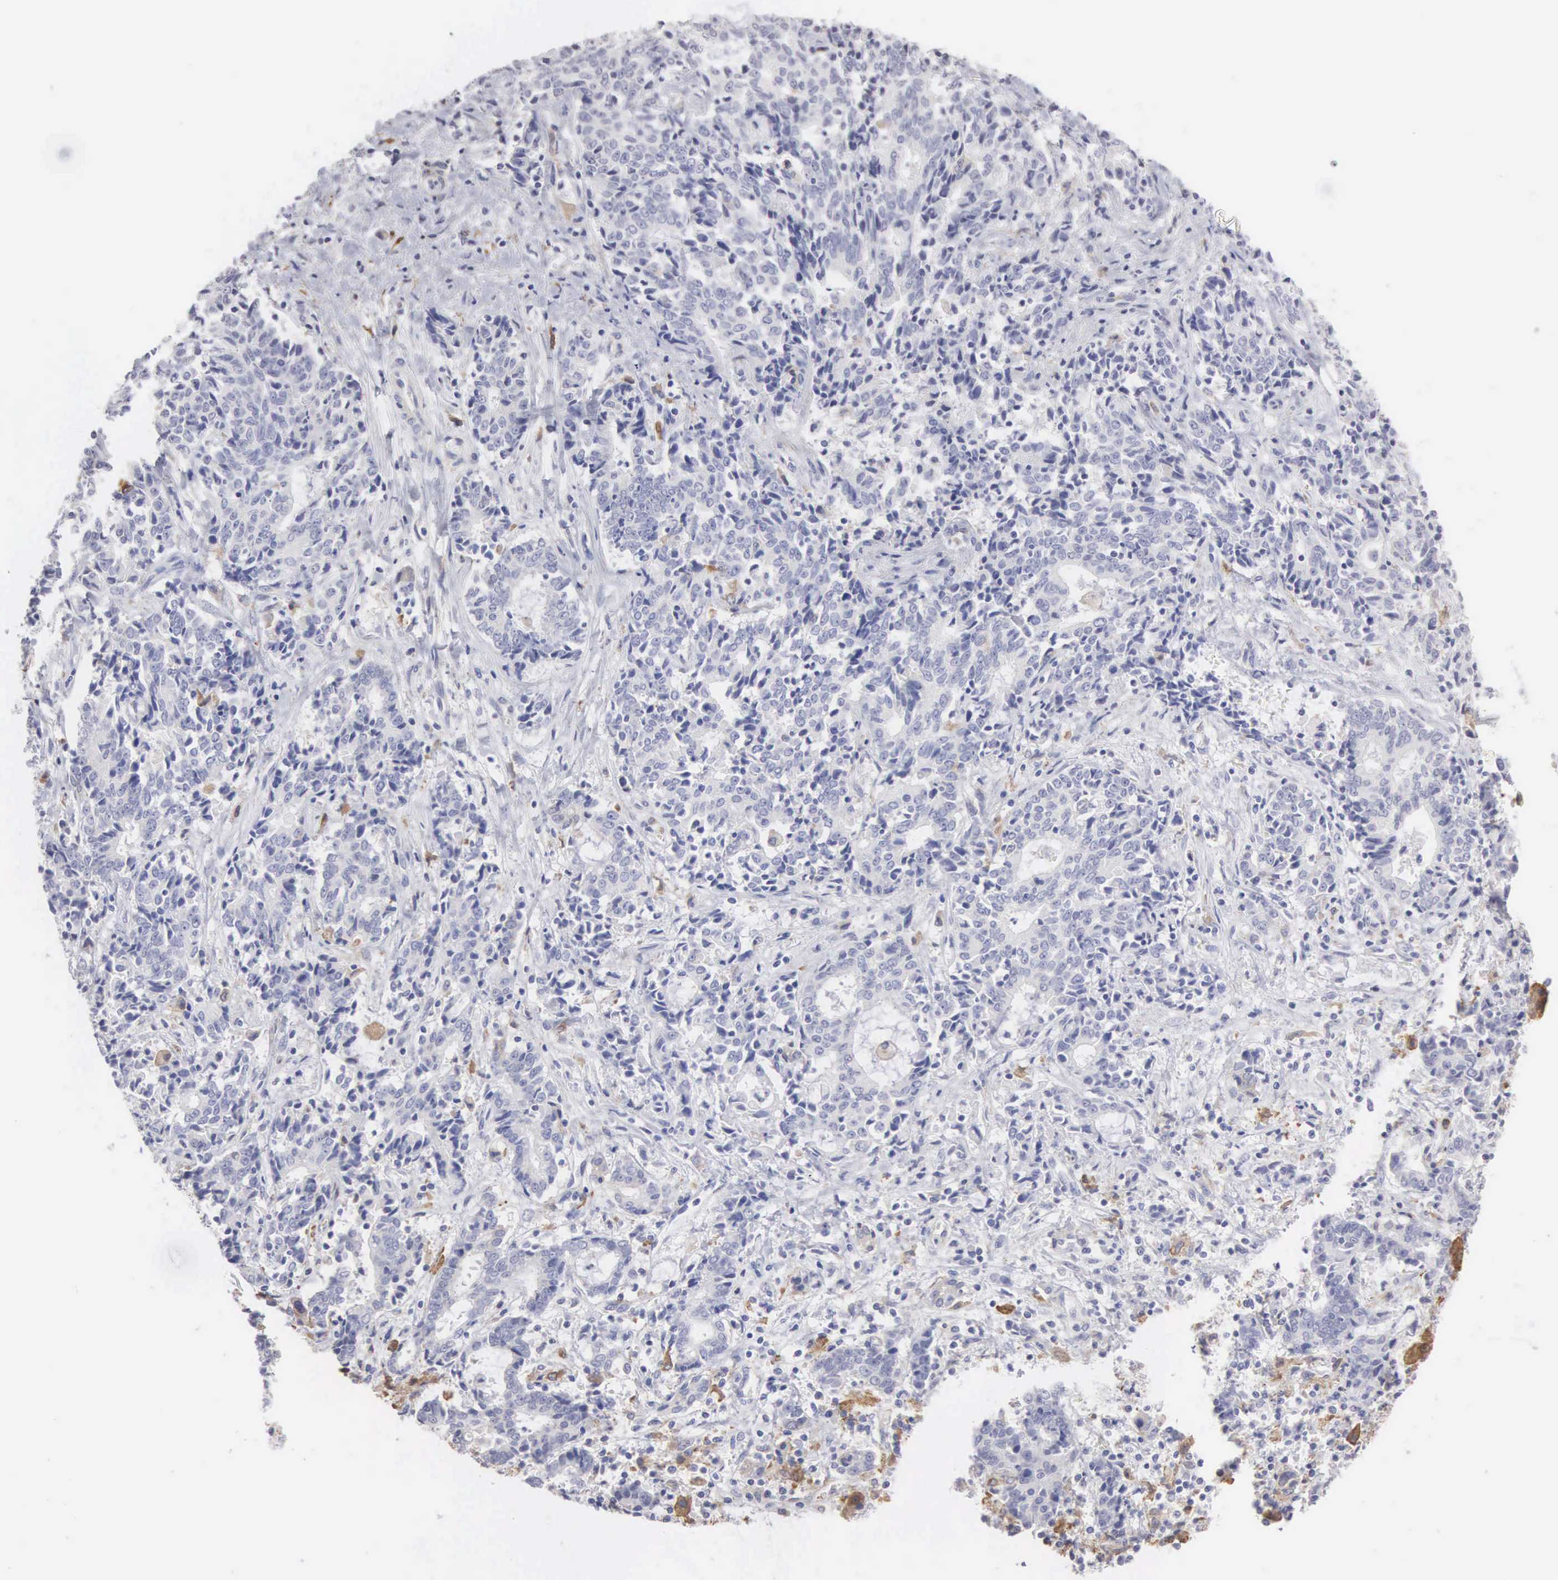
{"staining": {"intensity": "negative", "quantity": "none", "location": "none"}, "tissue": "liver cancer", "cell_type": "Tumor cells", "image_type": "cancer", "snomed": [{"axis": "morphology", "description": "Cholangiocarcinoma"}, {"axis": "topography", "description": "Liver"}], "caption": "Histopathology image shows no protein staining in tumor cells of liver cholangiocarcinoma tissue. The staining is performed using DAB (3,3'-diaminobenzidine) brown chromogen with nuclei counter-stained in using hematoxylin.", "gene": "LIN52", "patient": {"sex": "male", "age": 57}}